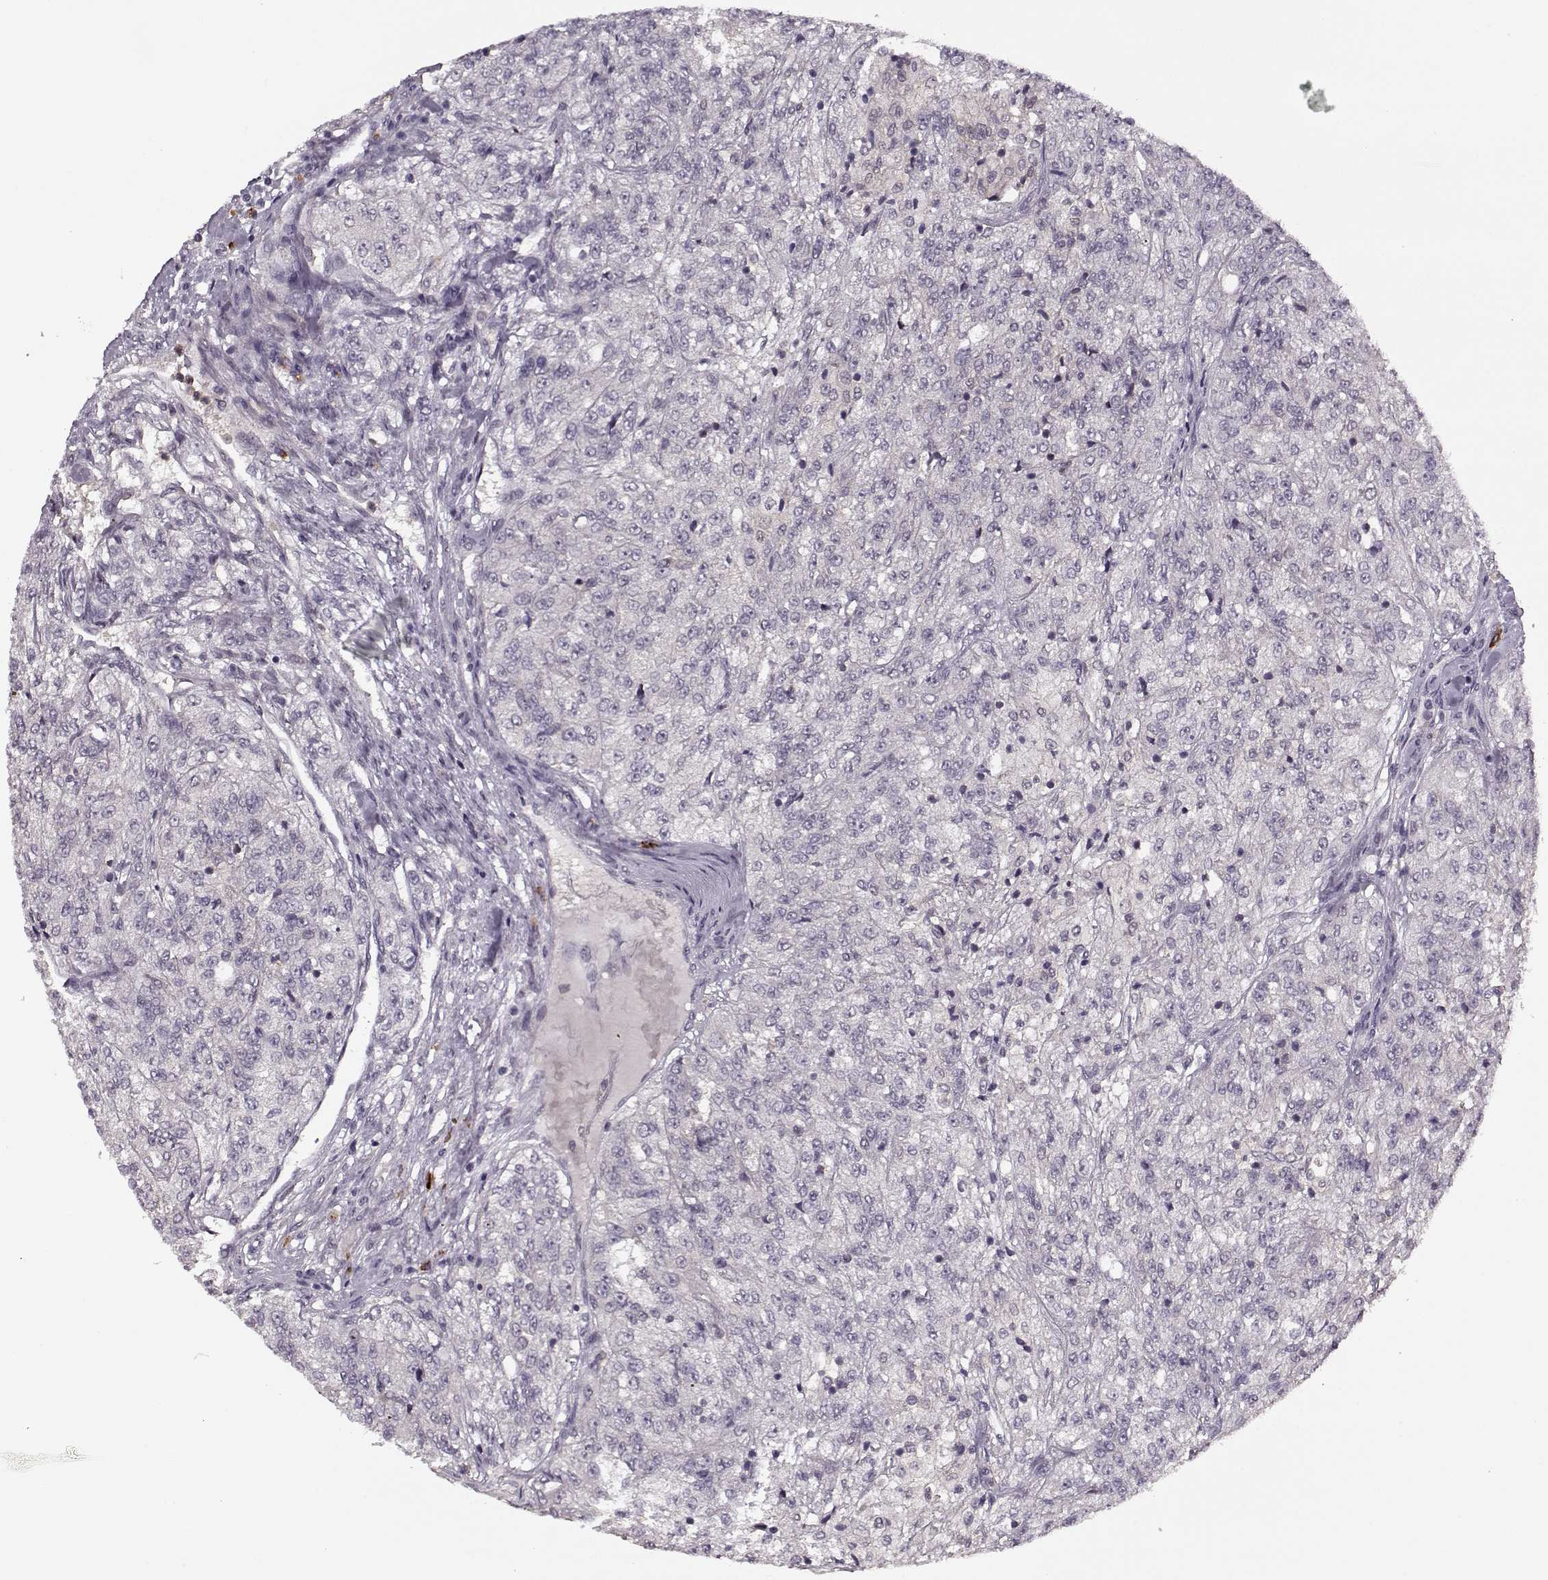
{"staining": {"intensity": "negative", "quantity": "none", "location": "none"}, "tissue": "renal cancer", "cell_type": "Tumor cells", "image_type": "cancer", "snomed": [{"axis": "morphology", "description": "Adenocarcinoma, NOS"}, {"axis": "topography", "description": "Kidney"}], "caption": "This is a histopathology image of immunohistochemistry staining of adenocarcinoma (renal), which shows no positivity in tumor cells.", "gene": "DENND4B", "patient": {"sex": "female", "age": 63}}